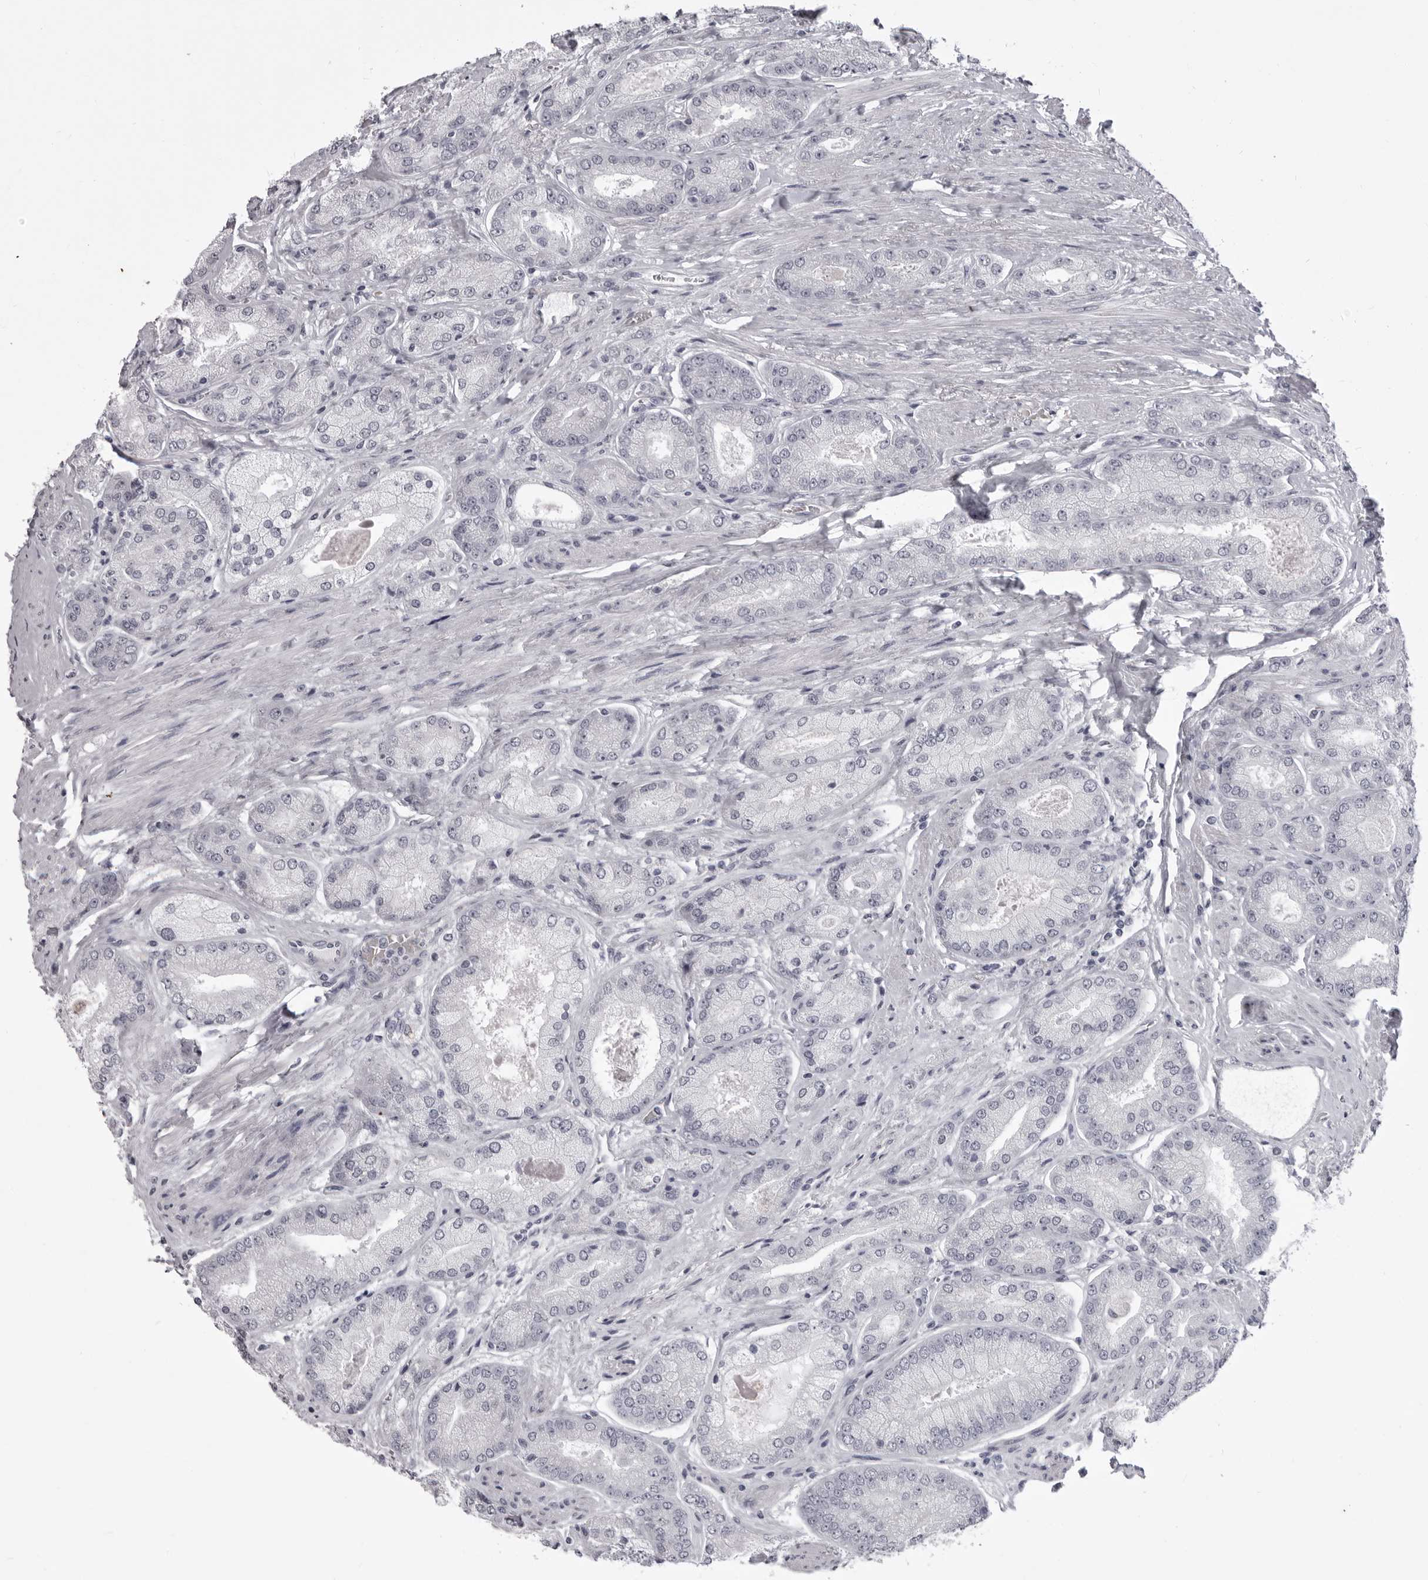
{"staining": {"intensity": "negative", "quantity": "none", "location": "none"}, "tissue": "prostate cancer", "cell_type": "Tumor cells", "image_type": "cancer", "snomed": [{"axis": "morphology", "description": "Adenocarcinoma, High grade"}, {"axis": "topography", "description": "Prostate"}], "caption": "The immunohistochemistry histopathology image has no significant staining in tumor cells of prostate adenocarcinoma (high-grade) tissue.", "gene": "EPHA10", "patient": {"sex": "male", "age": 58}}